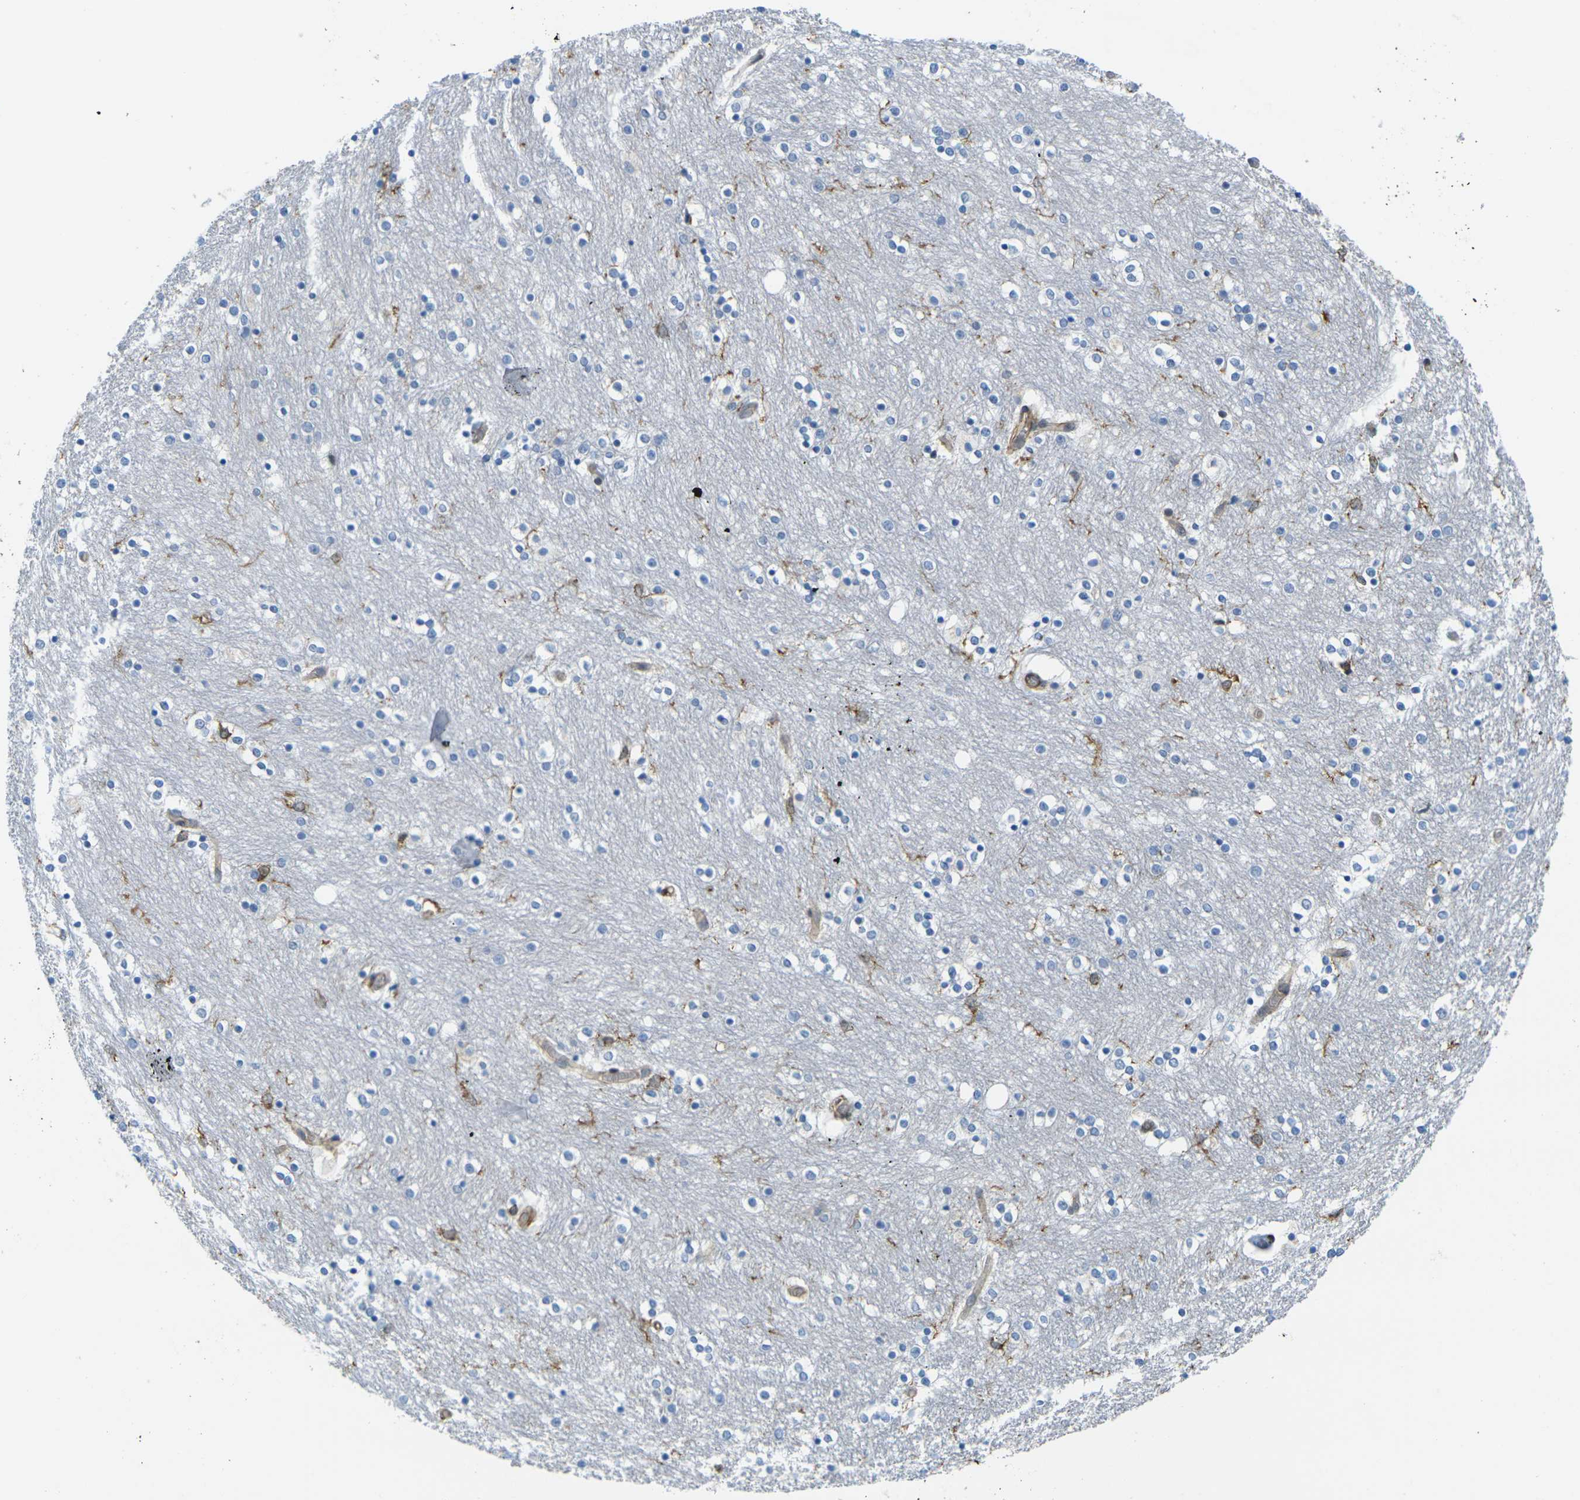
{"staining": {"intensity": "moderate", "quantity": "<25%", "location": "cytoplasmic/membranous"}, "tissue": "caudate", "cell_type": "Glial cells", "image_type": "normal", "snomed": [{"axis": "morphology", "description": "Normal tissue, NOS"}, {"axis": "topography", "description": "Lateral ventricle wall"}], "caption": "IHC of normal caudate displays low levels of moderate cytoplasmic/membranous expression in approximately <25% of glial cells.", "gene": "LASP1", "patient": {"sex": "female", "age": 54}}